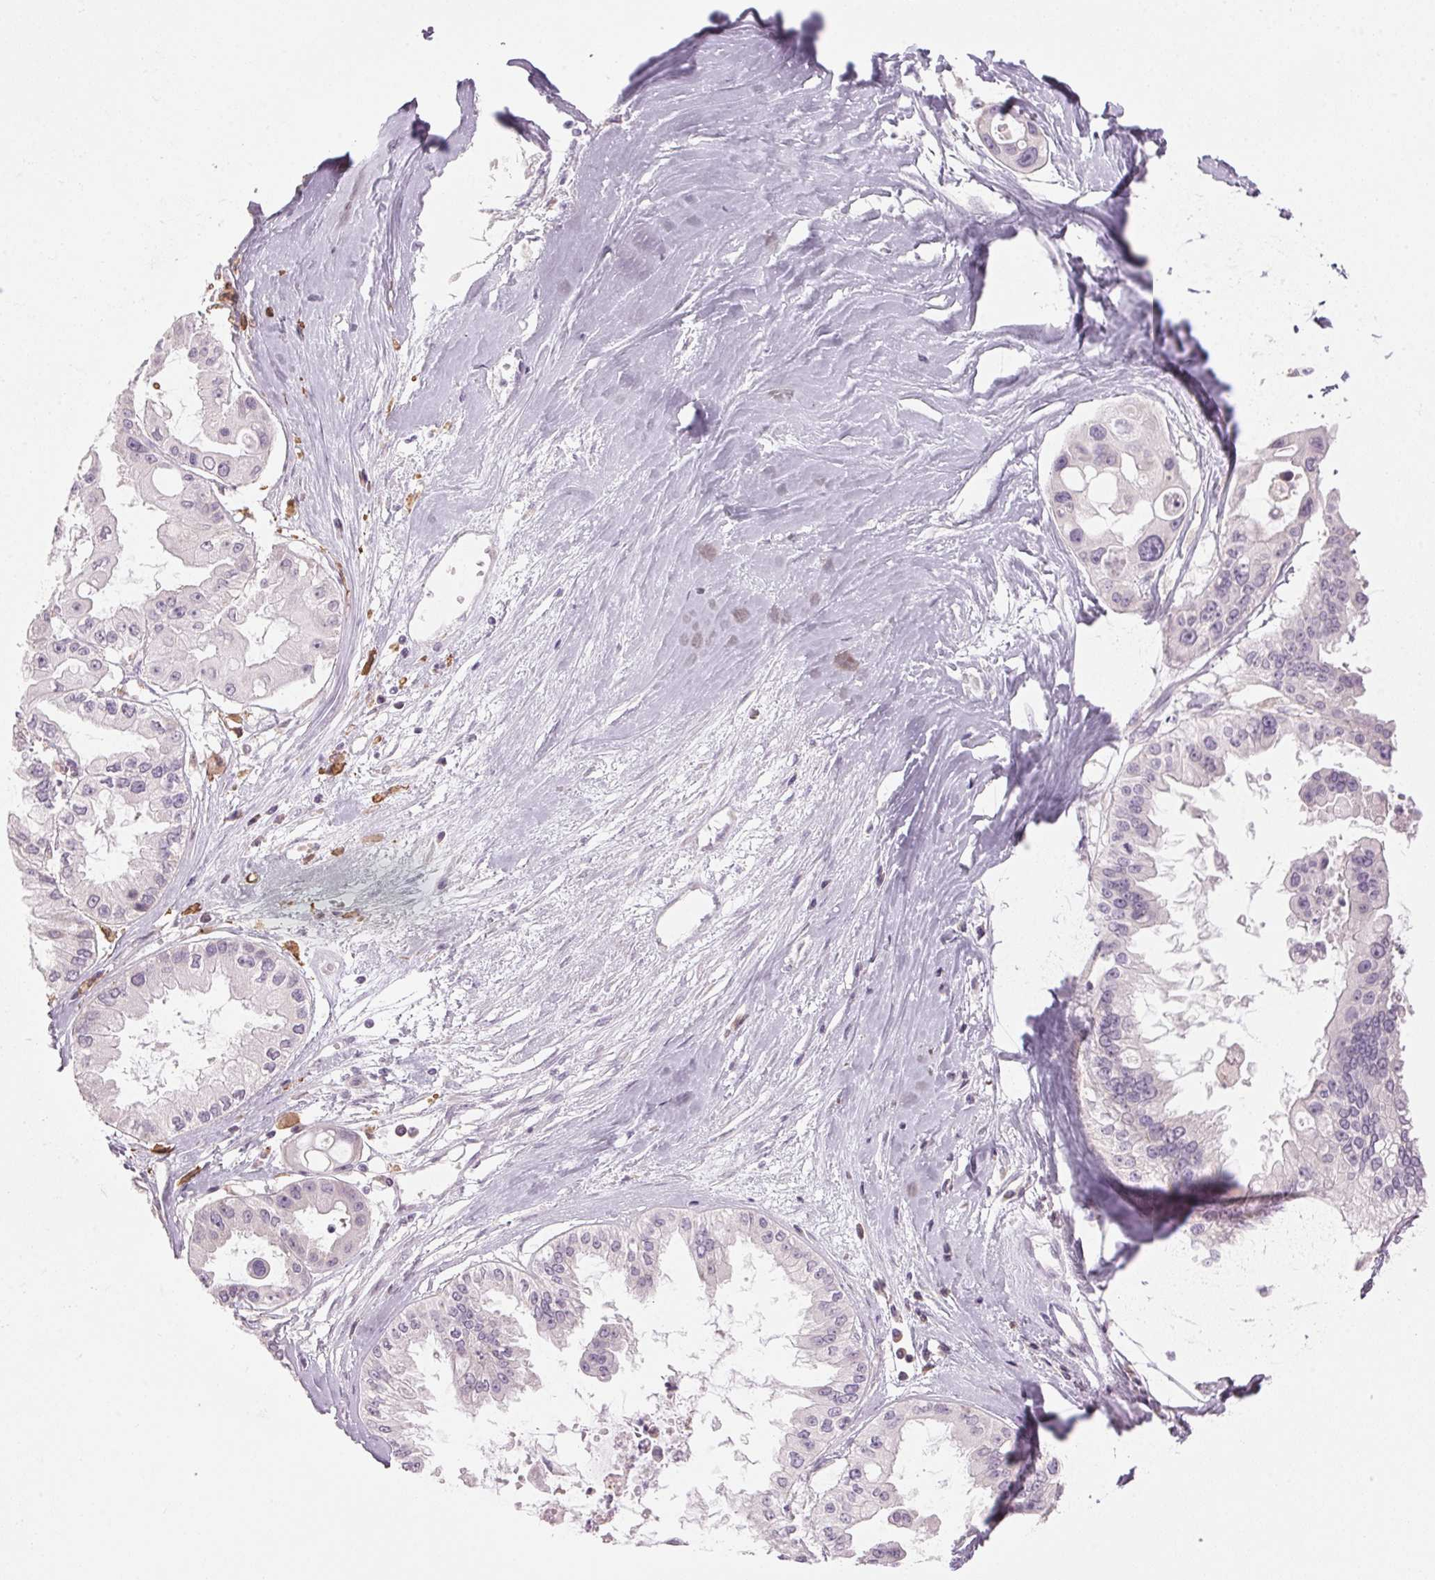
{"staining": {"intensity": "negative", "quantity": "none", "location": "none"}, "tissue": "ovarian cancer", "cell_type": "Tumor cells", "image_type": "cancer", "snomed": [{"axis": "morphology", "description": "Cystadenocarcinoma, serous, NOS"}, {"axis": "topography", "description": "Ovary"}], "caption": "Tumor cells are negative for protein expression in human ovarian cancer.", "gene": "GNMT", "patient": {"sex": "female", "age": 56}}